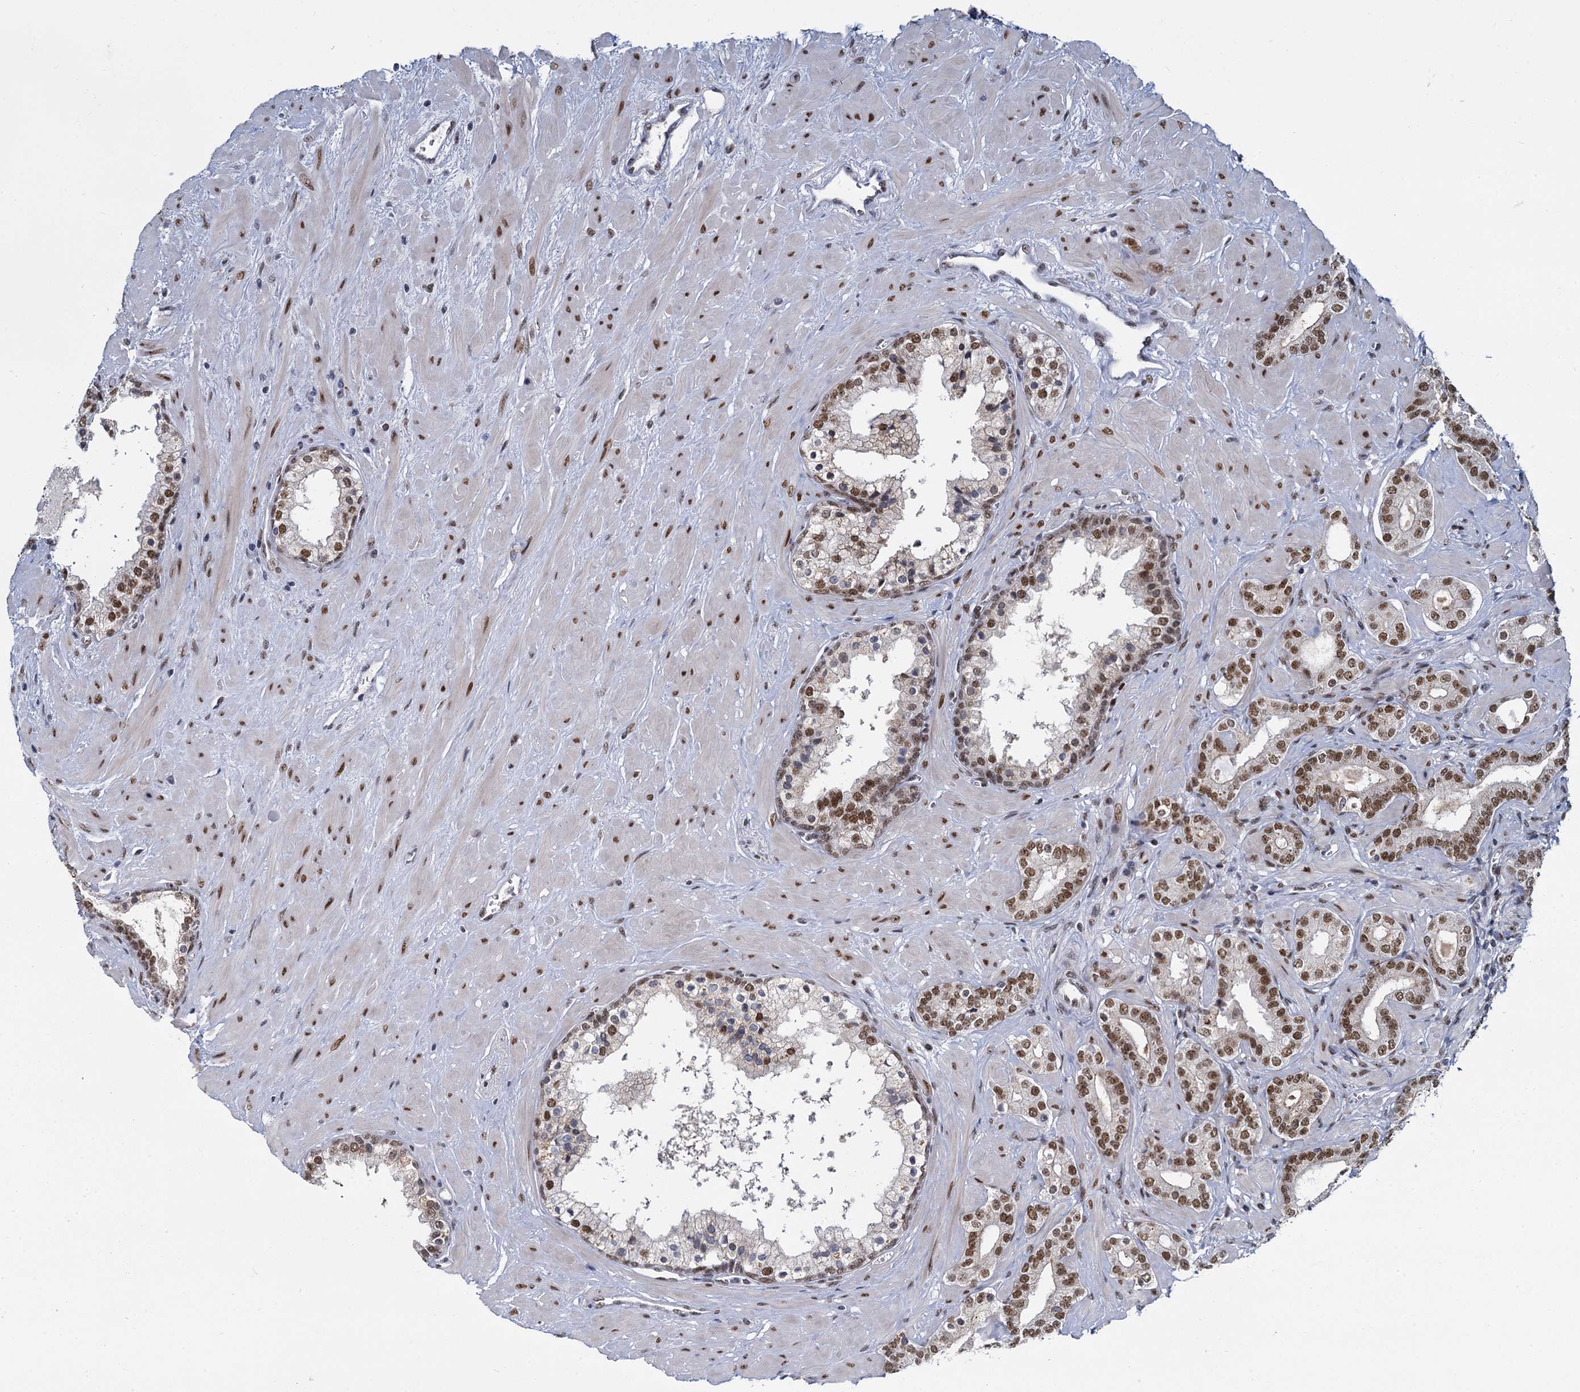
{"staining": {"intensity": "moderate", "quantity": ">75%", "location": "nuclear"}, "tissue": "prostate cancer", "cell_type": "Tumor cells", "image_type": "cancer", "snomed": [{"axis": "morphology", "description": "Adenocarcinoma, High grade"}, {"axis": "topography", "description": "Prostate"}], "caption": "This is an image of immunohistochemistry staining of prostate adenocarcinoma (high-grade), which shows moderate staining in the nuclear of tumor cells.", "gene": "RPRD1A", "patient": {"sex": "male", "age": 64}}